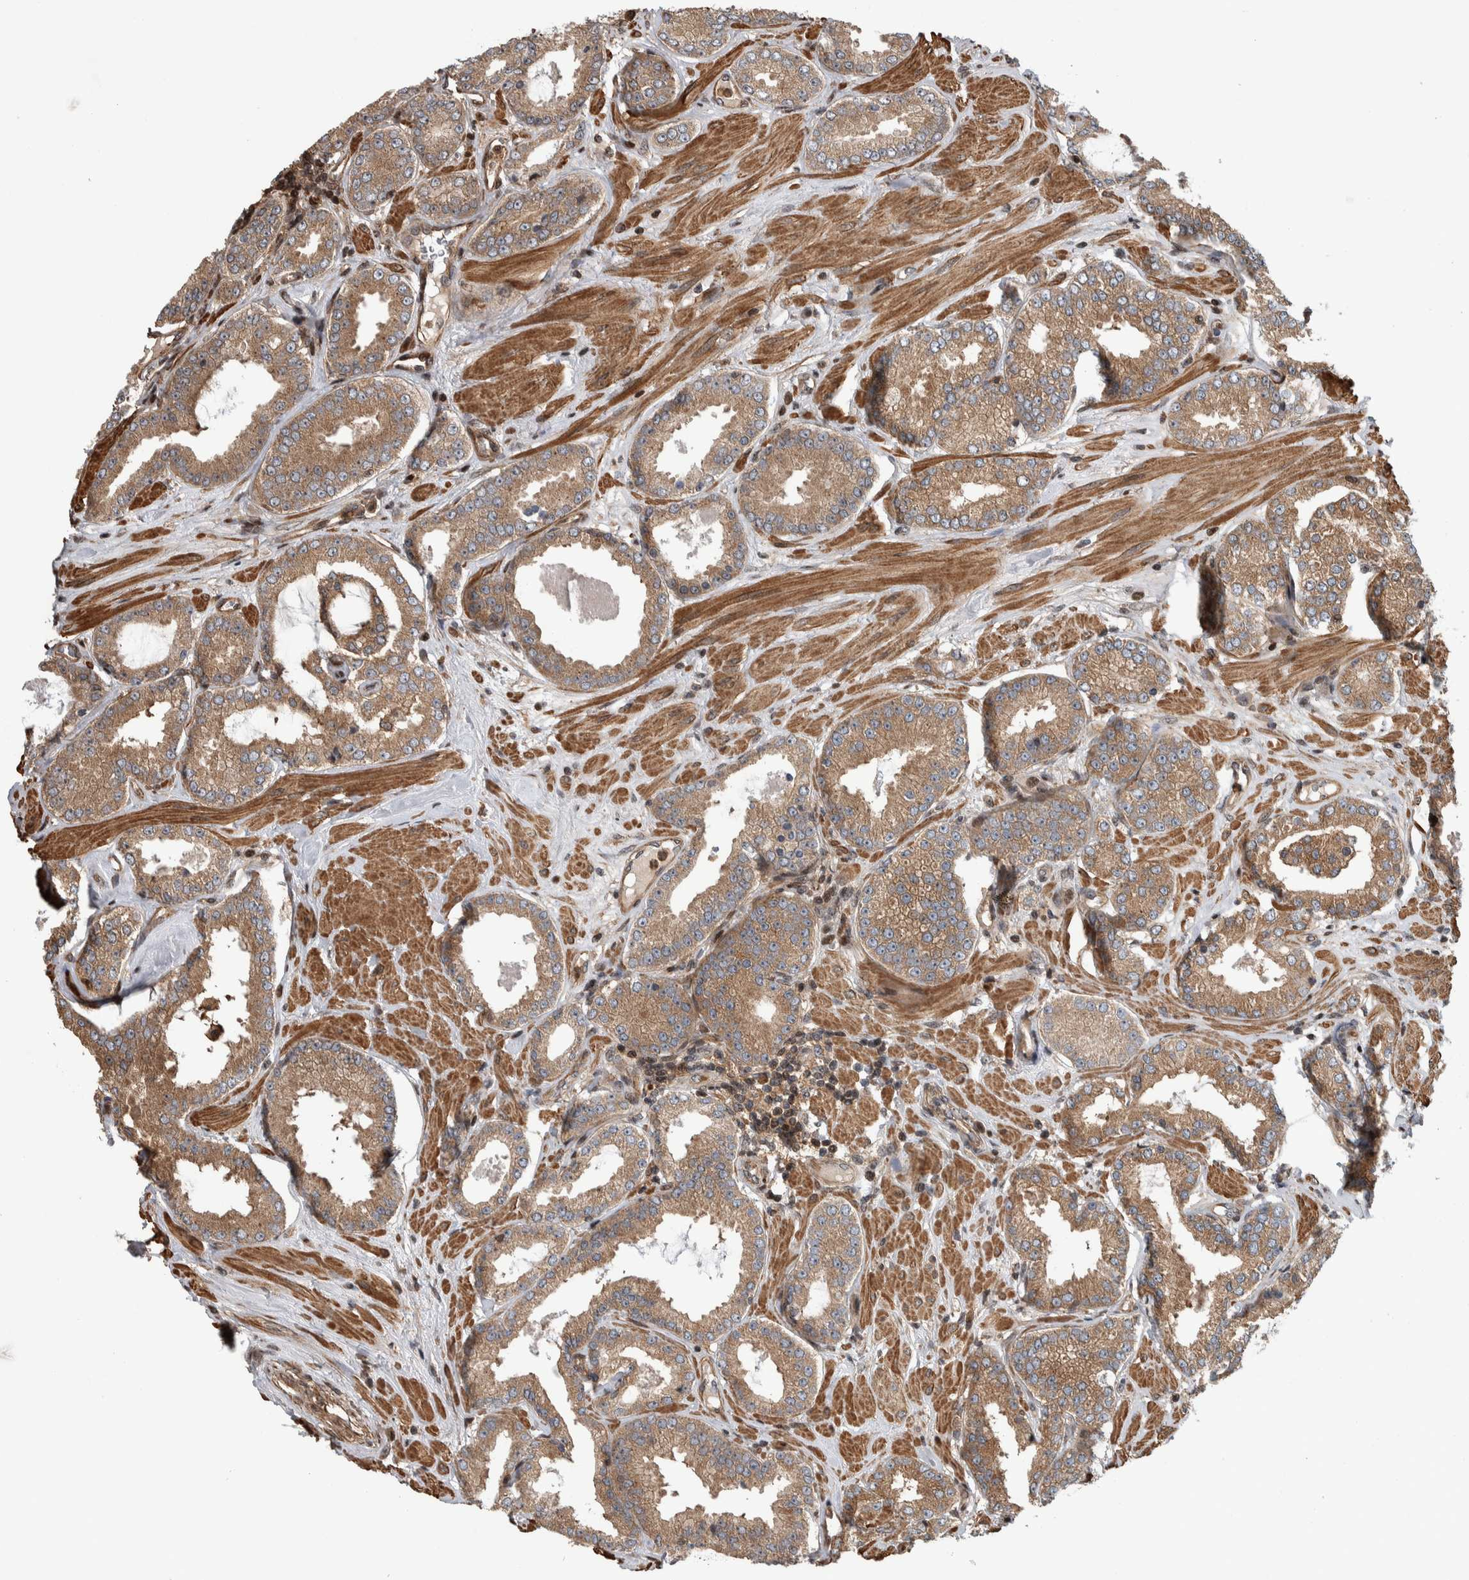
{"staining": {"intensity": "moderate", "quantity": ">75%", "location": "cytoplasmic/membranous"}, "tissue": "prostate cancer", "cell_type": "Tumor cells", "image_type": "cancer", "snomed": [{"axis": "morphology", "description": "Adenocarcinoma, Low grade"}, {"axis": "topography", "description": "Prostate"}], "caption": "Tumor cells show medium levels of moderate cytoplasmic/membranous expression in approximately >75% of cells in human prostate cancer (low-grade adenocarcinoma).", "gene": "ARFGEF1", "patient": {"sex": "male", "age": 62}}